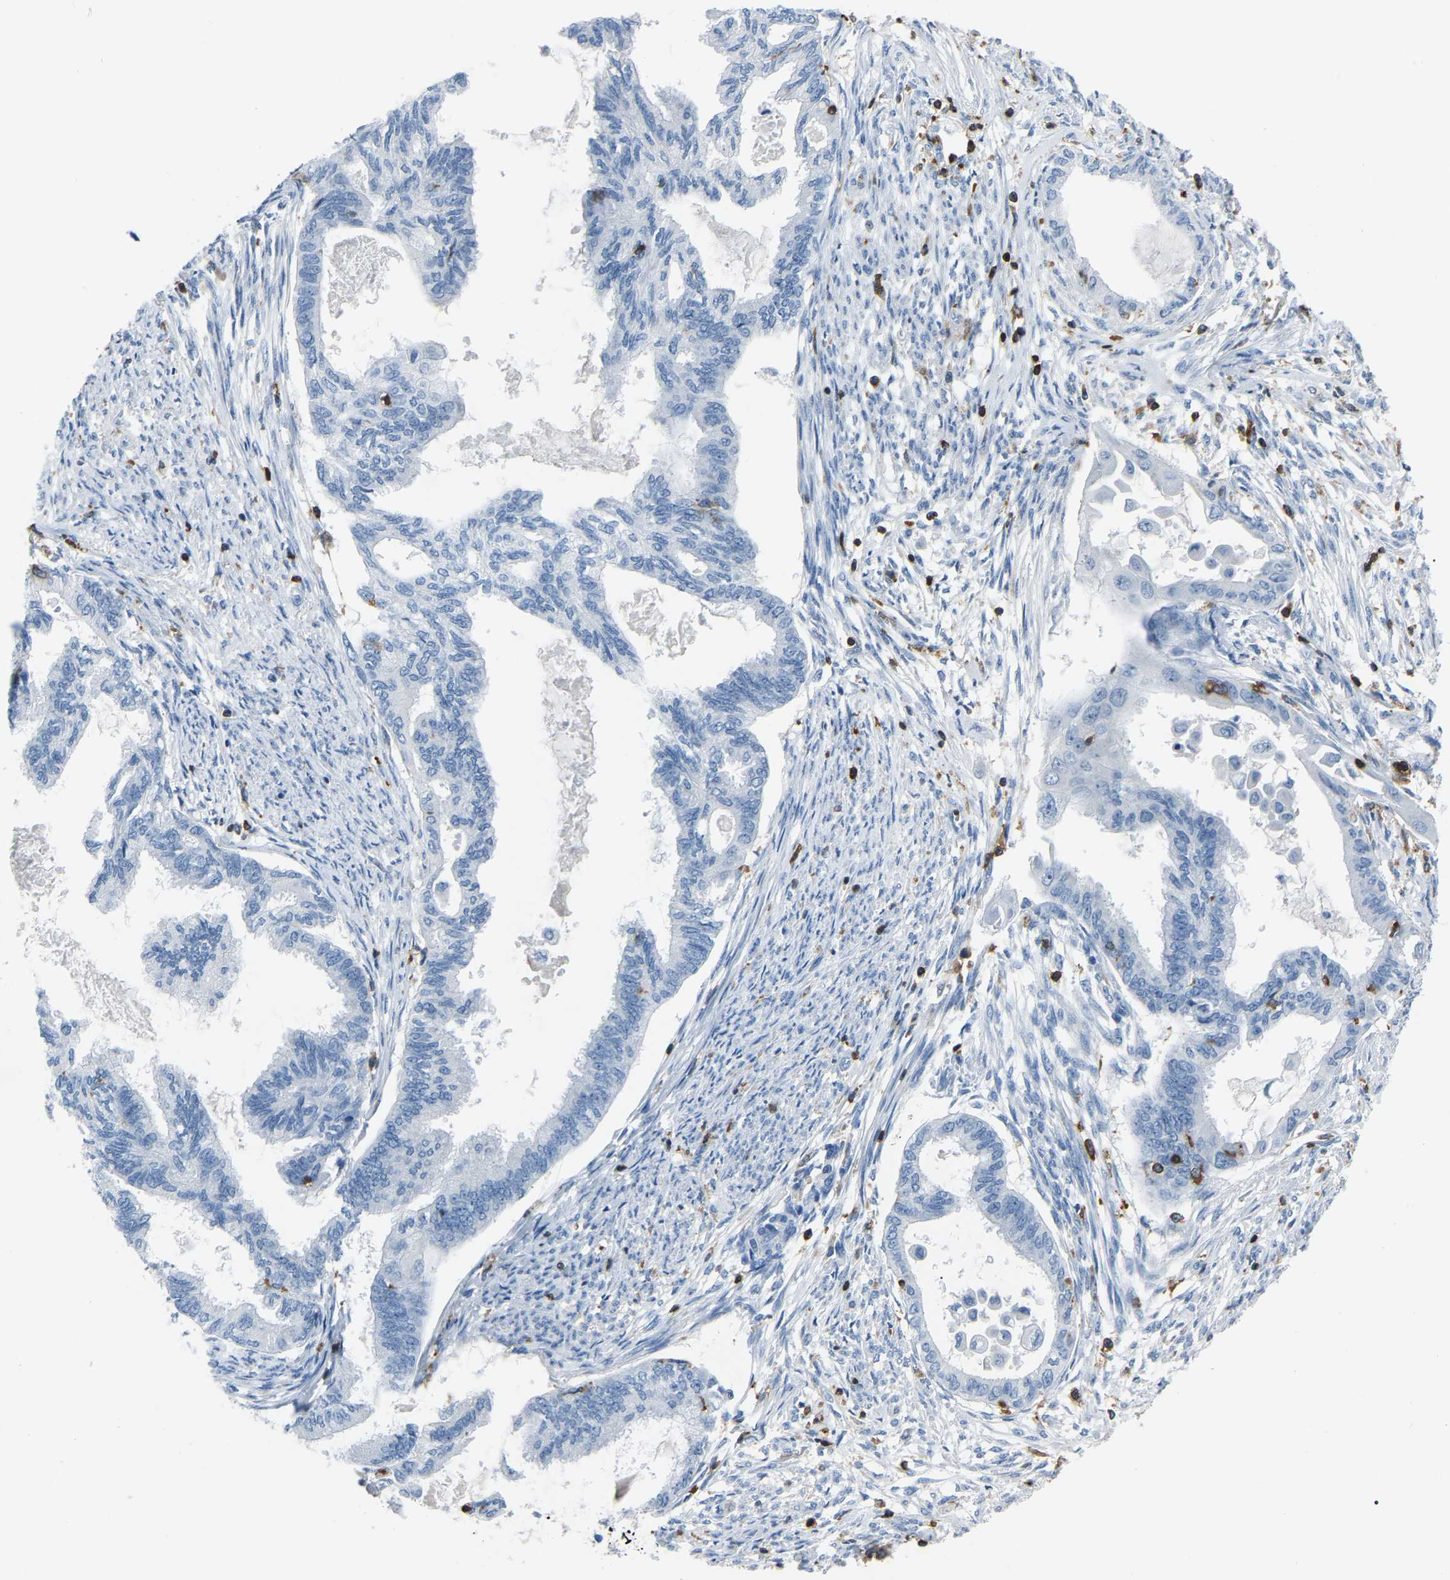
{"staining": {"intensity": "negative", "quantity": "none", "location": "none"}, "tissue": "cervical cancer", "cell_type": "Tumor cells", "image_type": "cancer", "snomed": [{"axis": "morphology", "description": "Normal tissue, NOS"}, {"axis": "morphology", "description": "Adenocarcinoma, NOS"}, {"axis": "topography", "description": "Cervix"}, {"axis": "topography", "description": "Endometrium"}], "caption": "Immunohistochemistry histopathology image of human adenocarcinoma (cervical) stained for a protein (brown), which demonstrates no expression in tumor cells.", "gene": "ARHGAP45", "patient": {"sex": "female", "age": 86}}